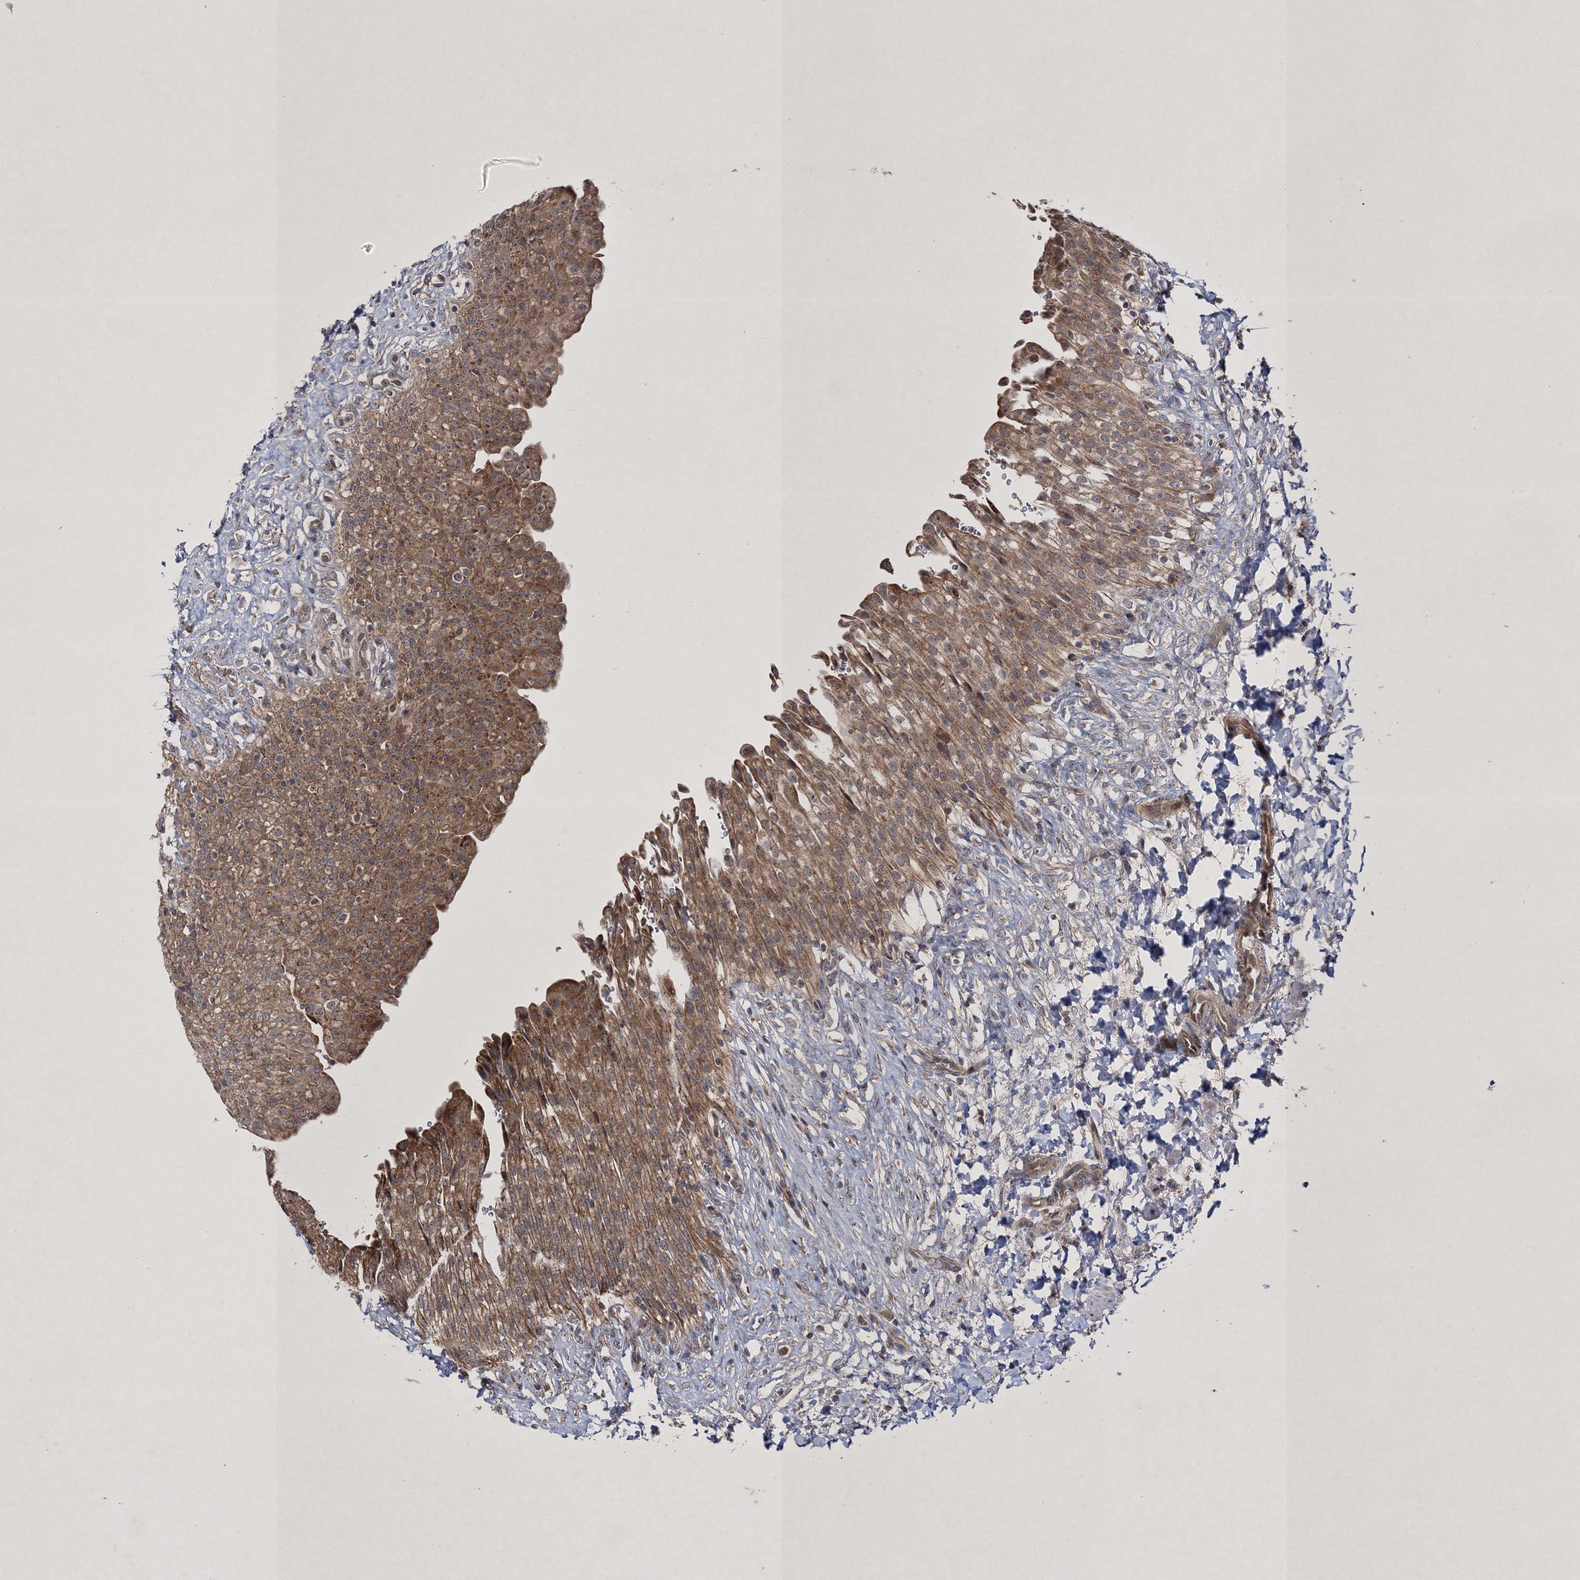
{"staining": {"intensity": "moderate", "quantity": ">75%", "location": "cytoplasmic/membranous"}, "tissue": "urinary bladder", "cell_type": "Urothelial cells", "image_type": "normal", "snomed": [{"axis": "morphology", "description": "Urothelial carcinoma, High grade"}, {"axis": "topography", "description": "Urinary bladder"}], "caption": "Immunohistochemical staining of normal urinary bladder demonstrates moderate cytoplasmic/membranous protein expression in about >75% of urothelial cells. The protein is shown in brown color, while the nuclei are stained blue.", "gene": "SCRN3", "patient": {"sex": "male", "age": 46}}